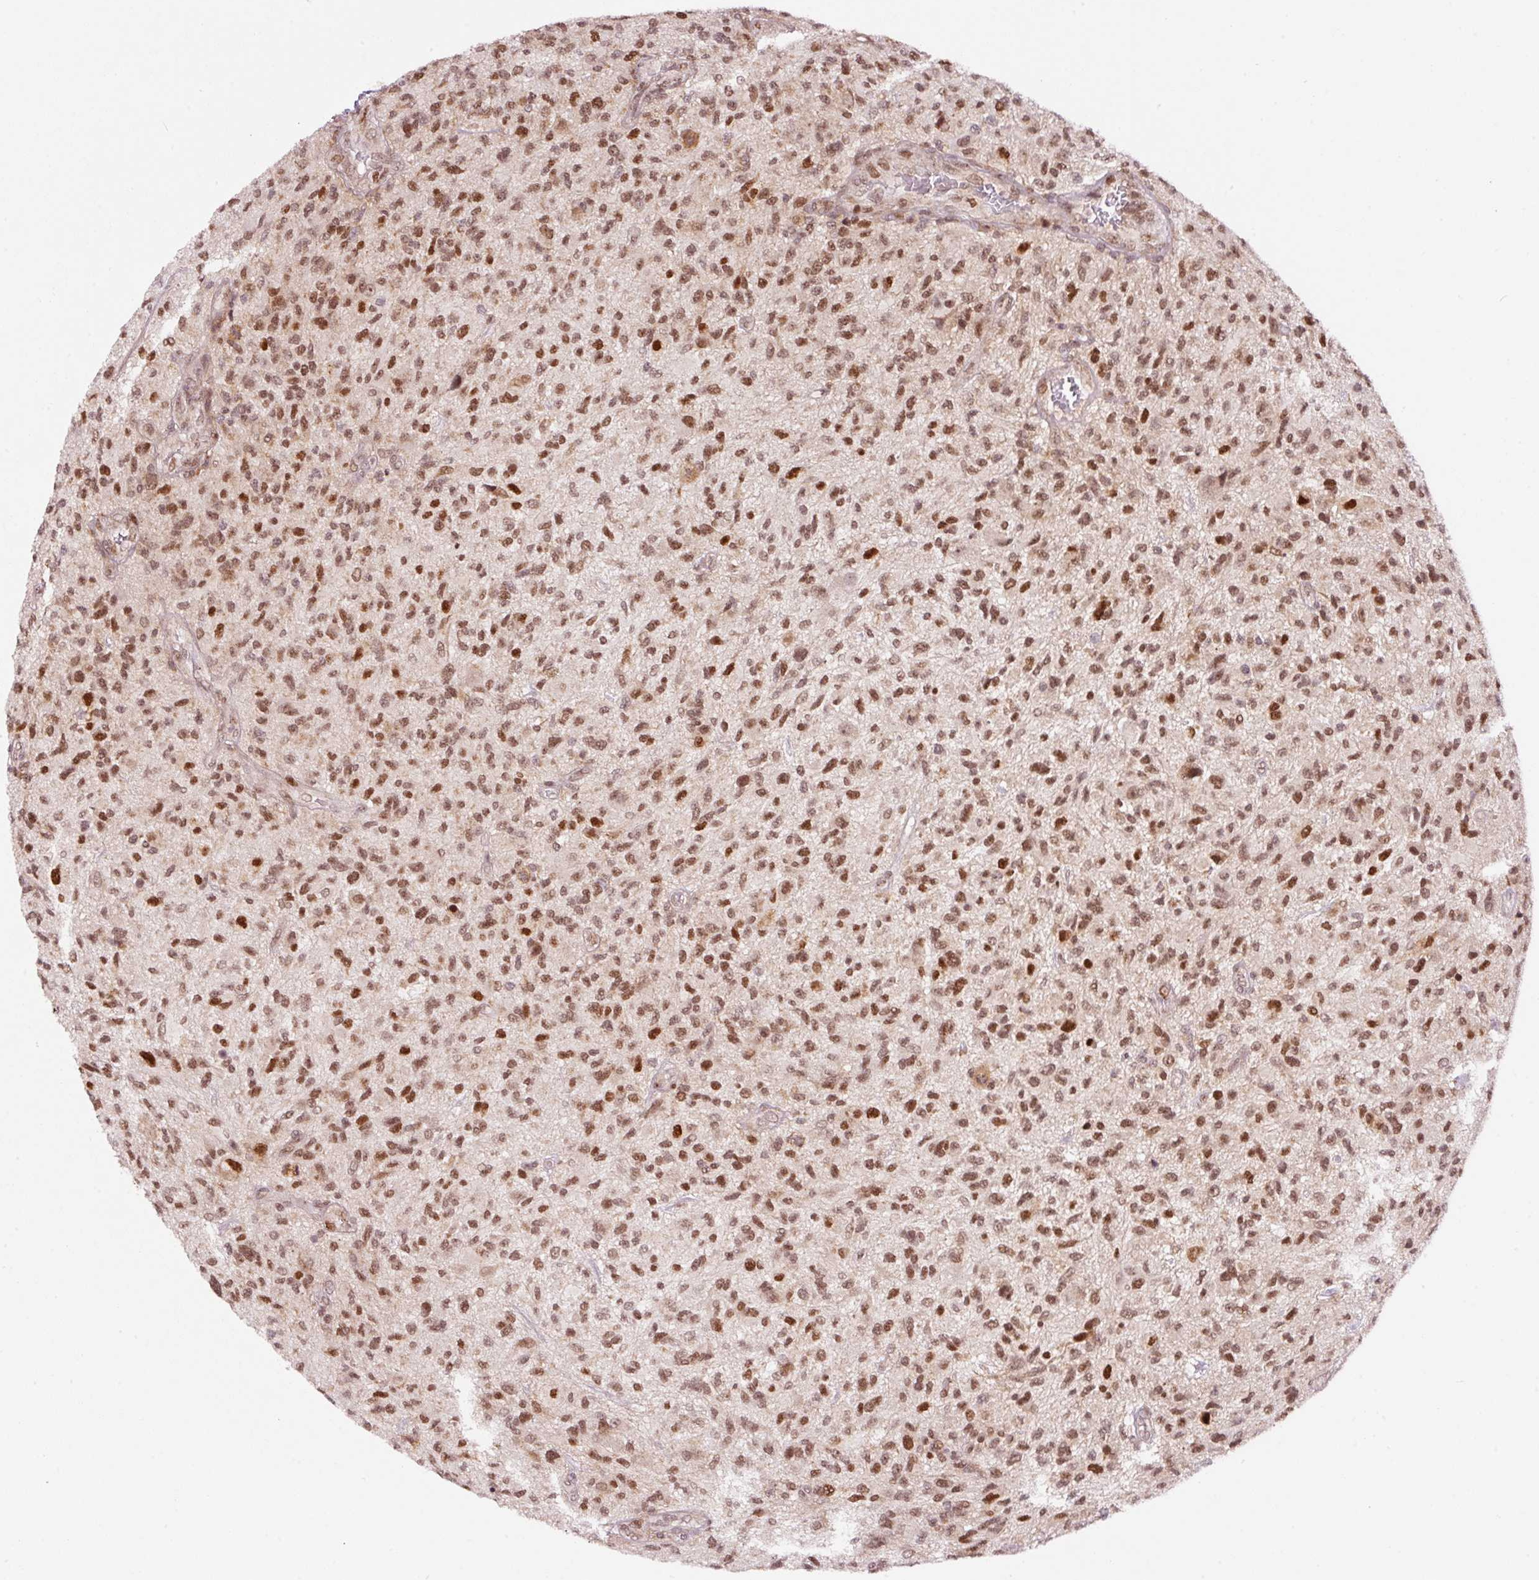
{"staining": {"intensity": "strong", "quantity": ">75%", "location": "nuclear"}, "tissue": "glioma", "cell_type": "Tumor cells", "image_type": "cancer", "snomed": [{"axis": "morphology", "description": "Glioma, malignant, High grade"}, {"axis": "topography", "description": "Brain"}], "caption": "DAB (3,3'-diaminobenzidine) immunohistochemical staining of malignant glioma (high-grade) demonstrates strong nuclear protein positivity in about >75% of tumor cells. (IHC, brightfield microscopy, high magnification).", "gene": "RFC4", "patient": {"sex": "male", "age": 47}}